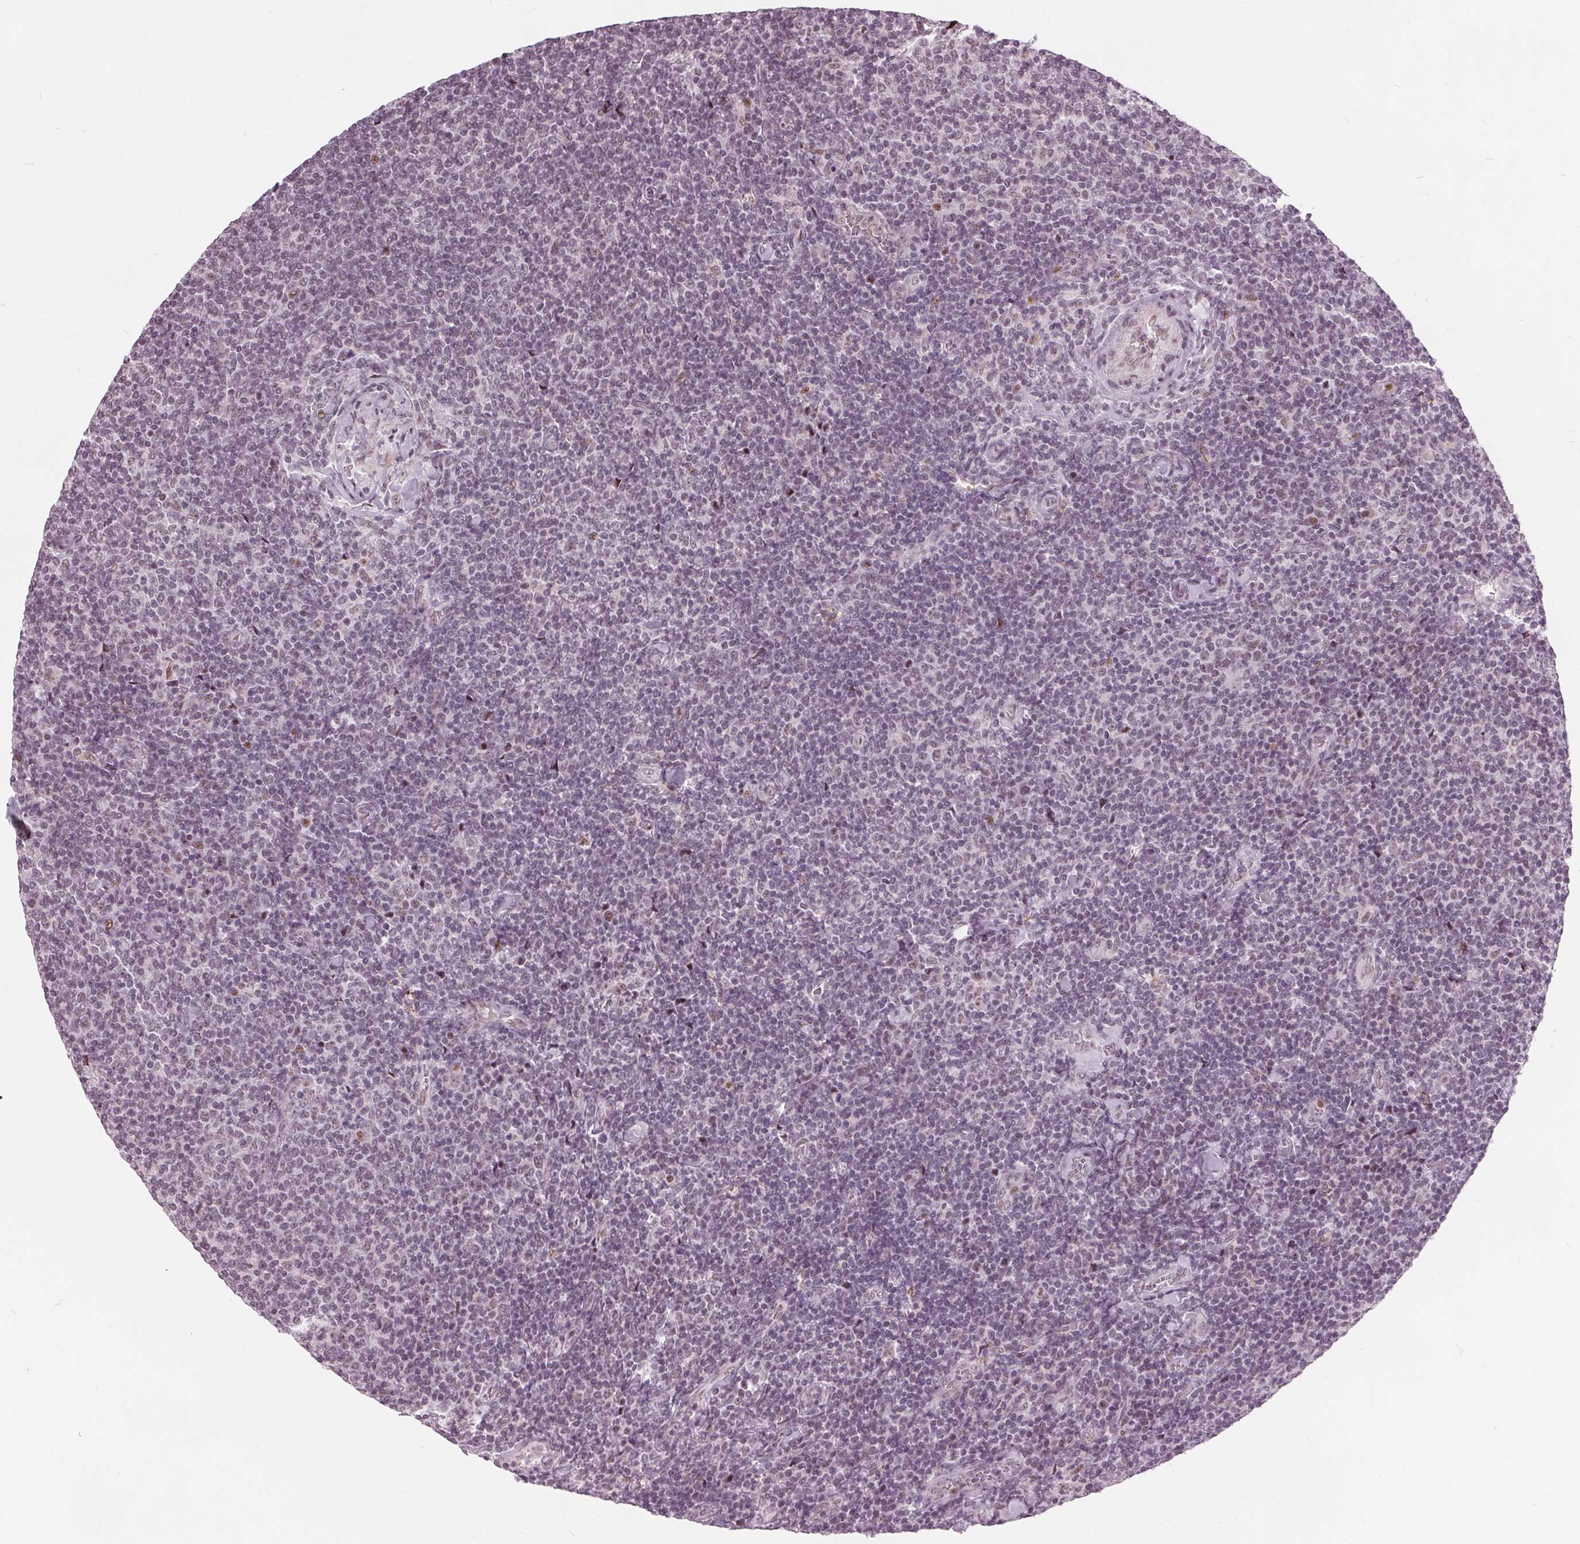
{"staining": {"intensity": "weak", "quantity": "<25%", "location": "nuclear"}, "tissue": "lymphoma", "cell_type": "Tumor cells", "image_type": "cancer", "snomed": [{"axis": "morphology", "description": "Malignant lymphoma, non-Hodgkin's type, Low grade"}, {"axis": "topography", "description": "Lymph node"}], "caption": "Tumor cells show no significant expression in lymphoma. (Stains: DAB (3,3'-diaminobenzidine) immunohistochemistry (IHC) with hematoxylin counter stain, Microscopy: brightfield microscopy at high magnification).", "gene": "TTC34", "patient": {"sex": "male", "age": 52}}